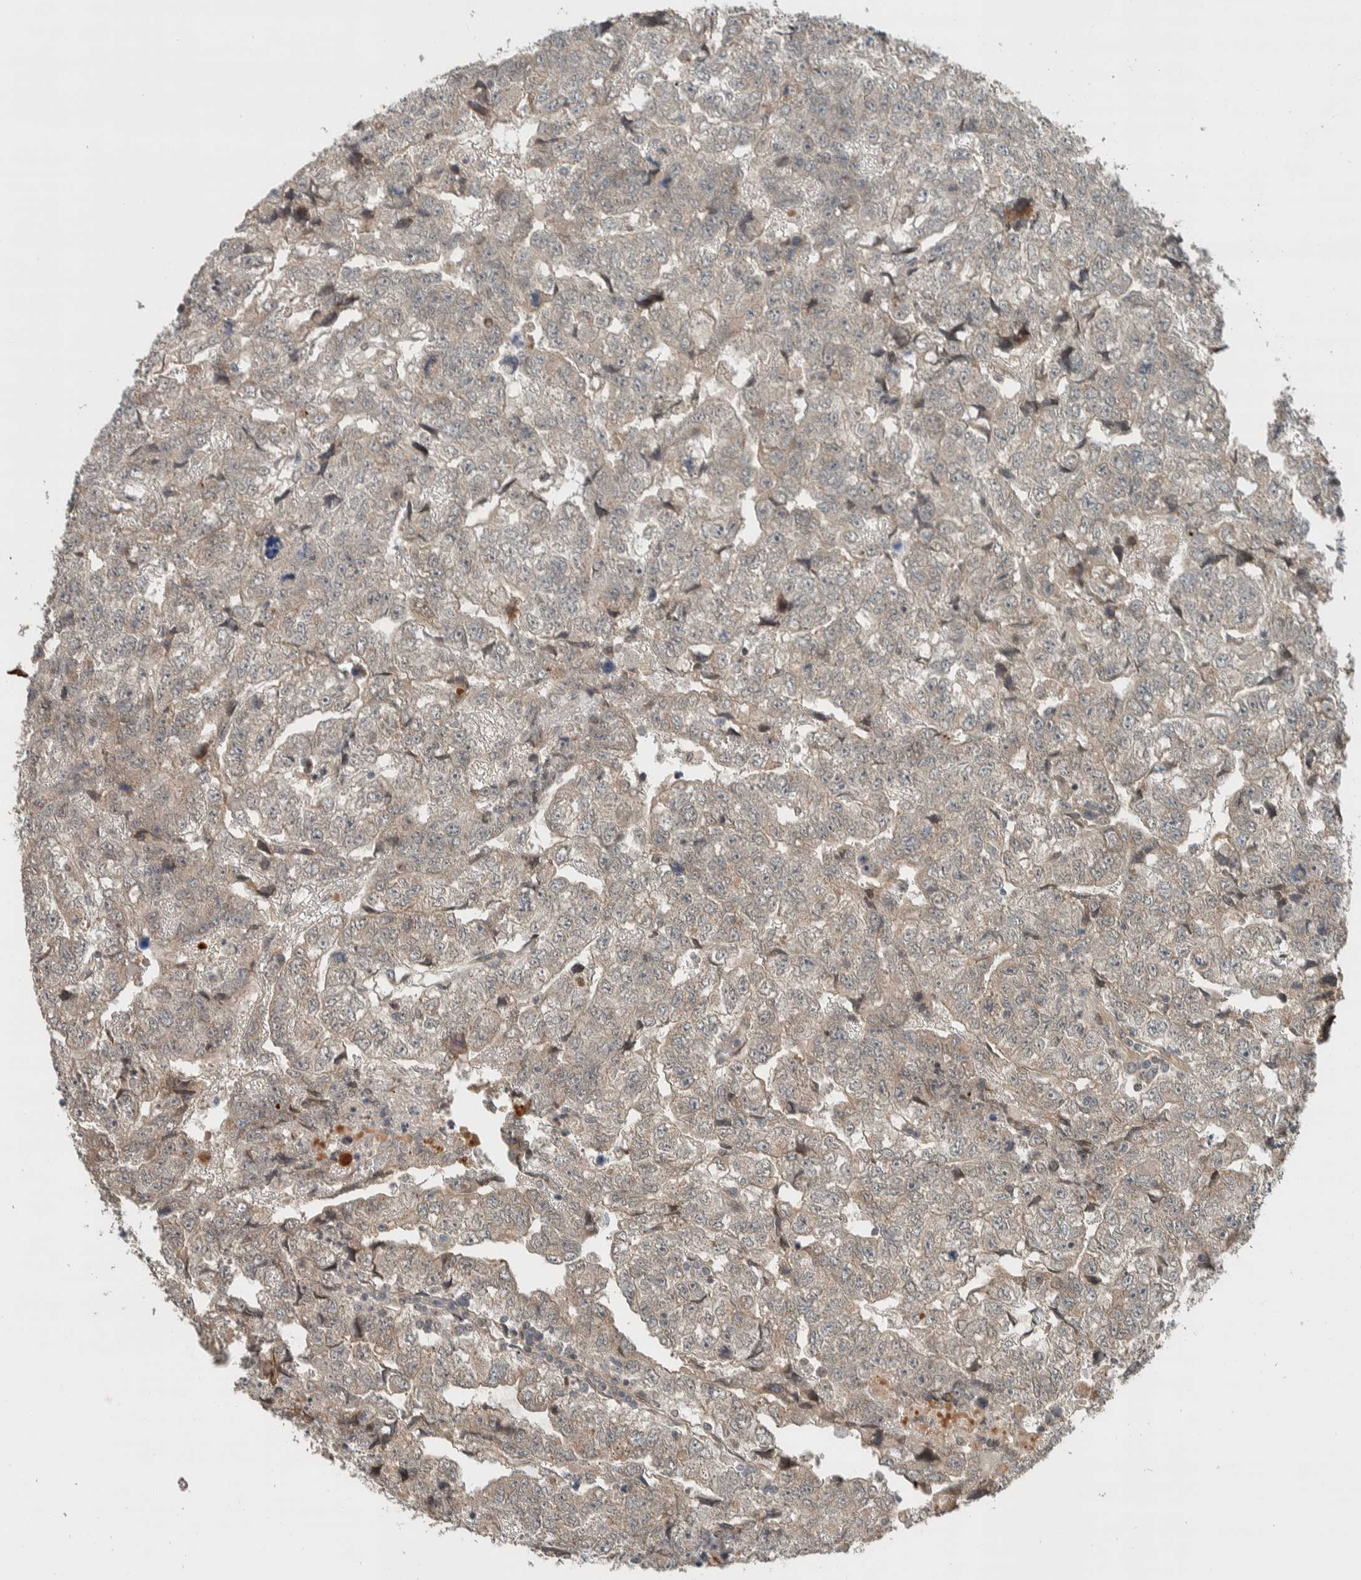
{"staining": {"intensity": "negative", "quantity": "none", "location": "none"}, "tissue": "testis cancer", "cell_type": "Tumor cells", "image_type": "cancer", "snomed": [{"axis": "morphology", "description": "Carcinoma, Embryonal, NOS"}, {"axis": "topography", "description": "Testis"}], "caption": "A histopathology image of human embryonal carcinoma (testis) is negative for staining in tumor cells.", "gene": "STXBP4", "patient": {"sex": "male", "age": 36}}